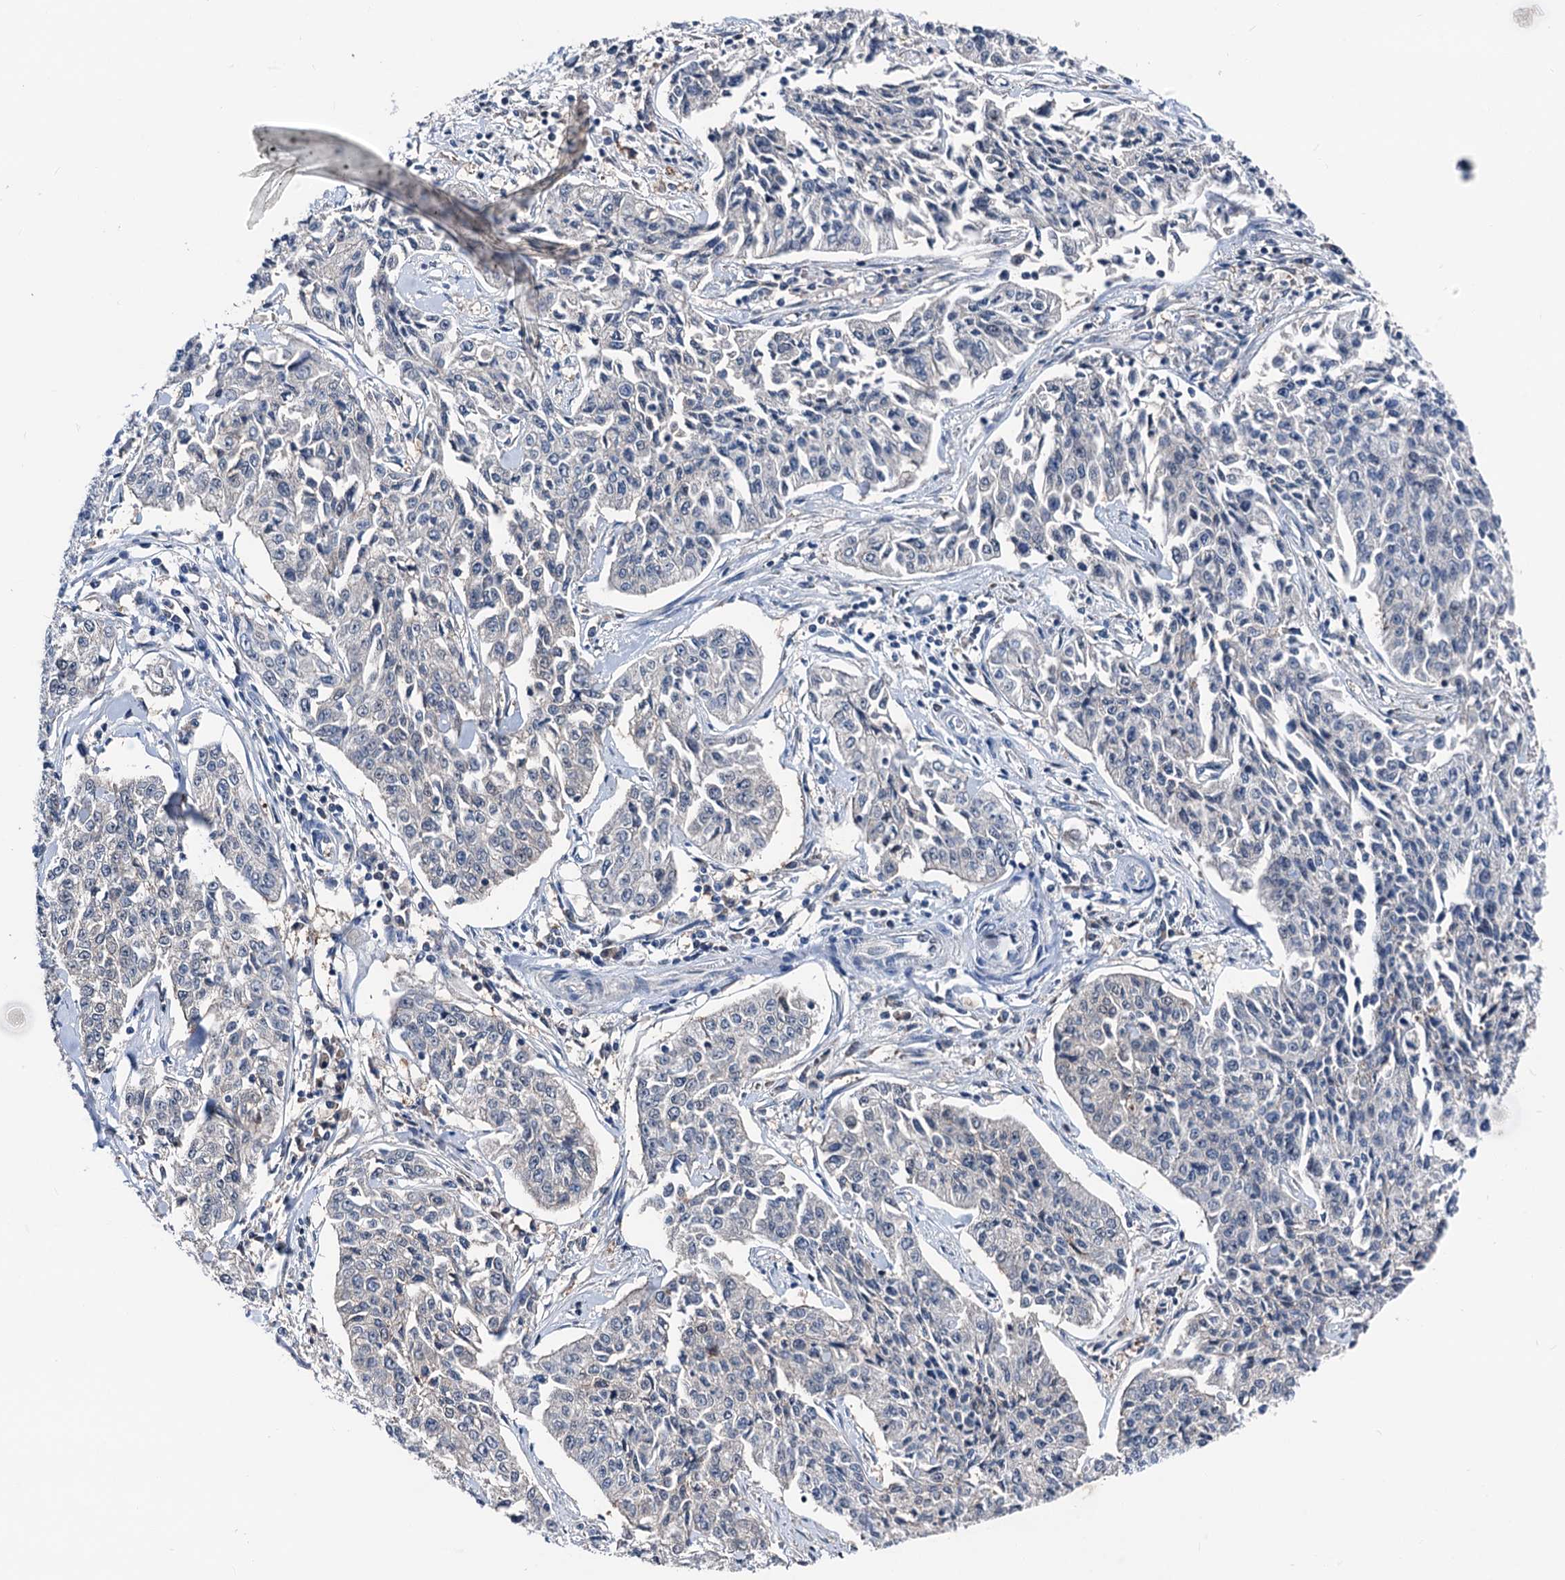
{"staining": {"intensity": "negative", "quantity": "none", "location": "none"}, "tissue": "cervical cancer", "cell_type": "Tumor cells", "image_type": "cancer", "snomed": [{"axis": "morphology", "description": "Squamous cell carcinoma, NOS"}, {"axis": "topography", "description": "Cervix"}], "caption": "Squamous cell carcinoma (cervical) was stained to show a protein in brown. There is no significant staining in tumor cells.", "gene": "GLO1", "patient": {"sex": "female", "age": 35}}